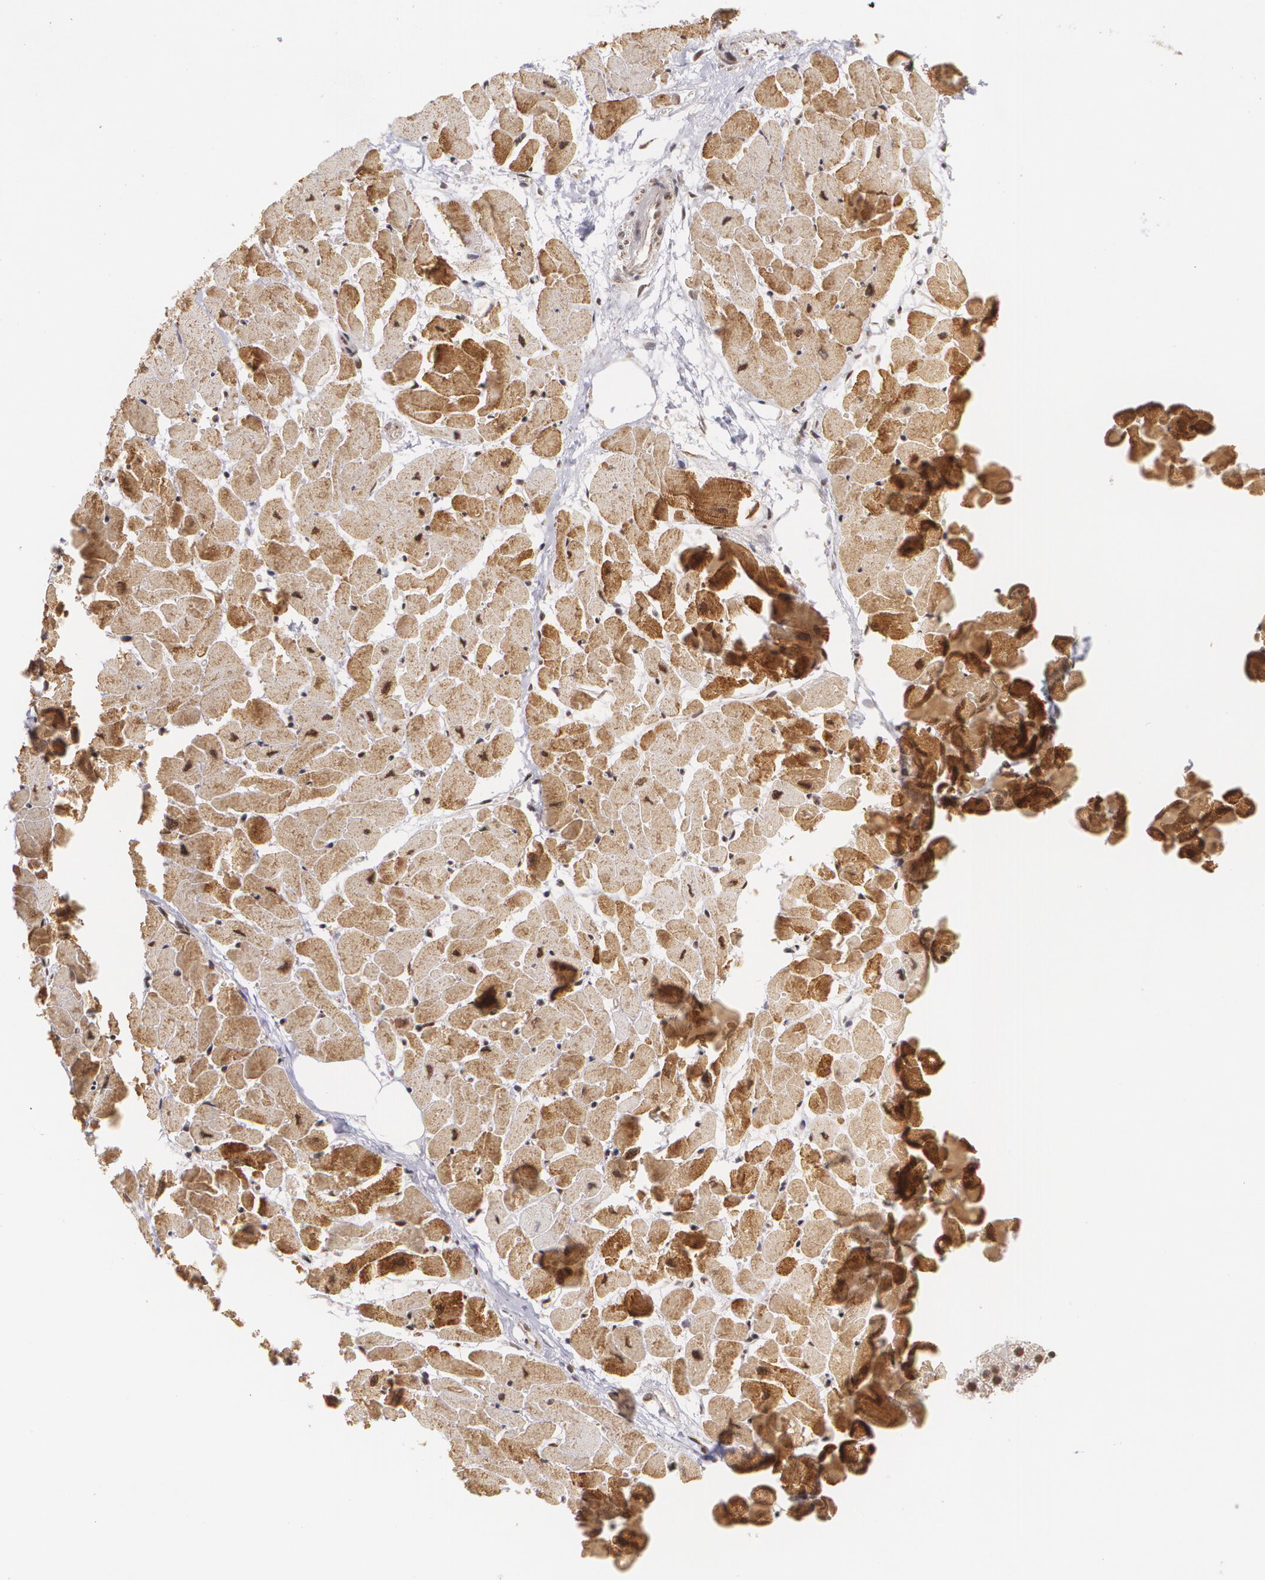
{"staining": {"intensity": "moderate", "quantity": ">75%", "location": "cytoplasmic/membranous,nuclear"}, "tissue": "heart muscle", "cell_type": "Cardiomyocytes", "image_type": "normal", "snomed": [{"axis": "morphology", "description": "Normal tissue, NOS"}, {"axis": "topography", "description": "Heart"}], "caption": "This histopathology image shows immunohistochemistry staining of benign human heart muscle, with medium moderate cytoplasmic/membranous,nuclear positivity in approximately >75% of cardiomyocytes.", "gene": "MXD1", "patient": {"sex": "female", "age": 19}}